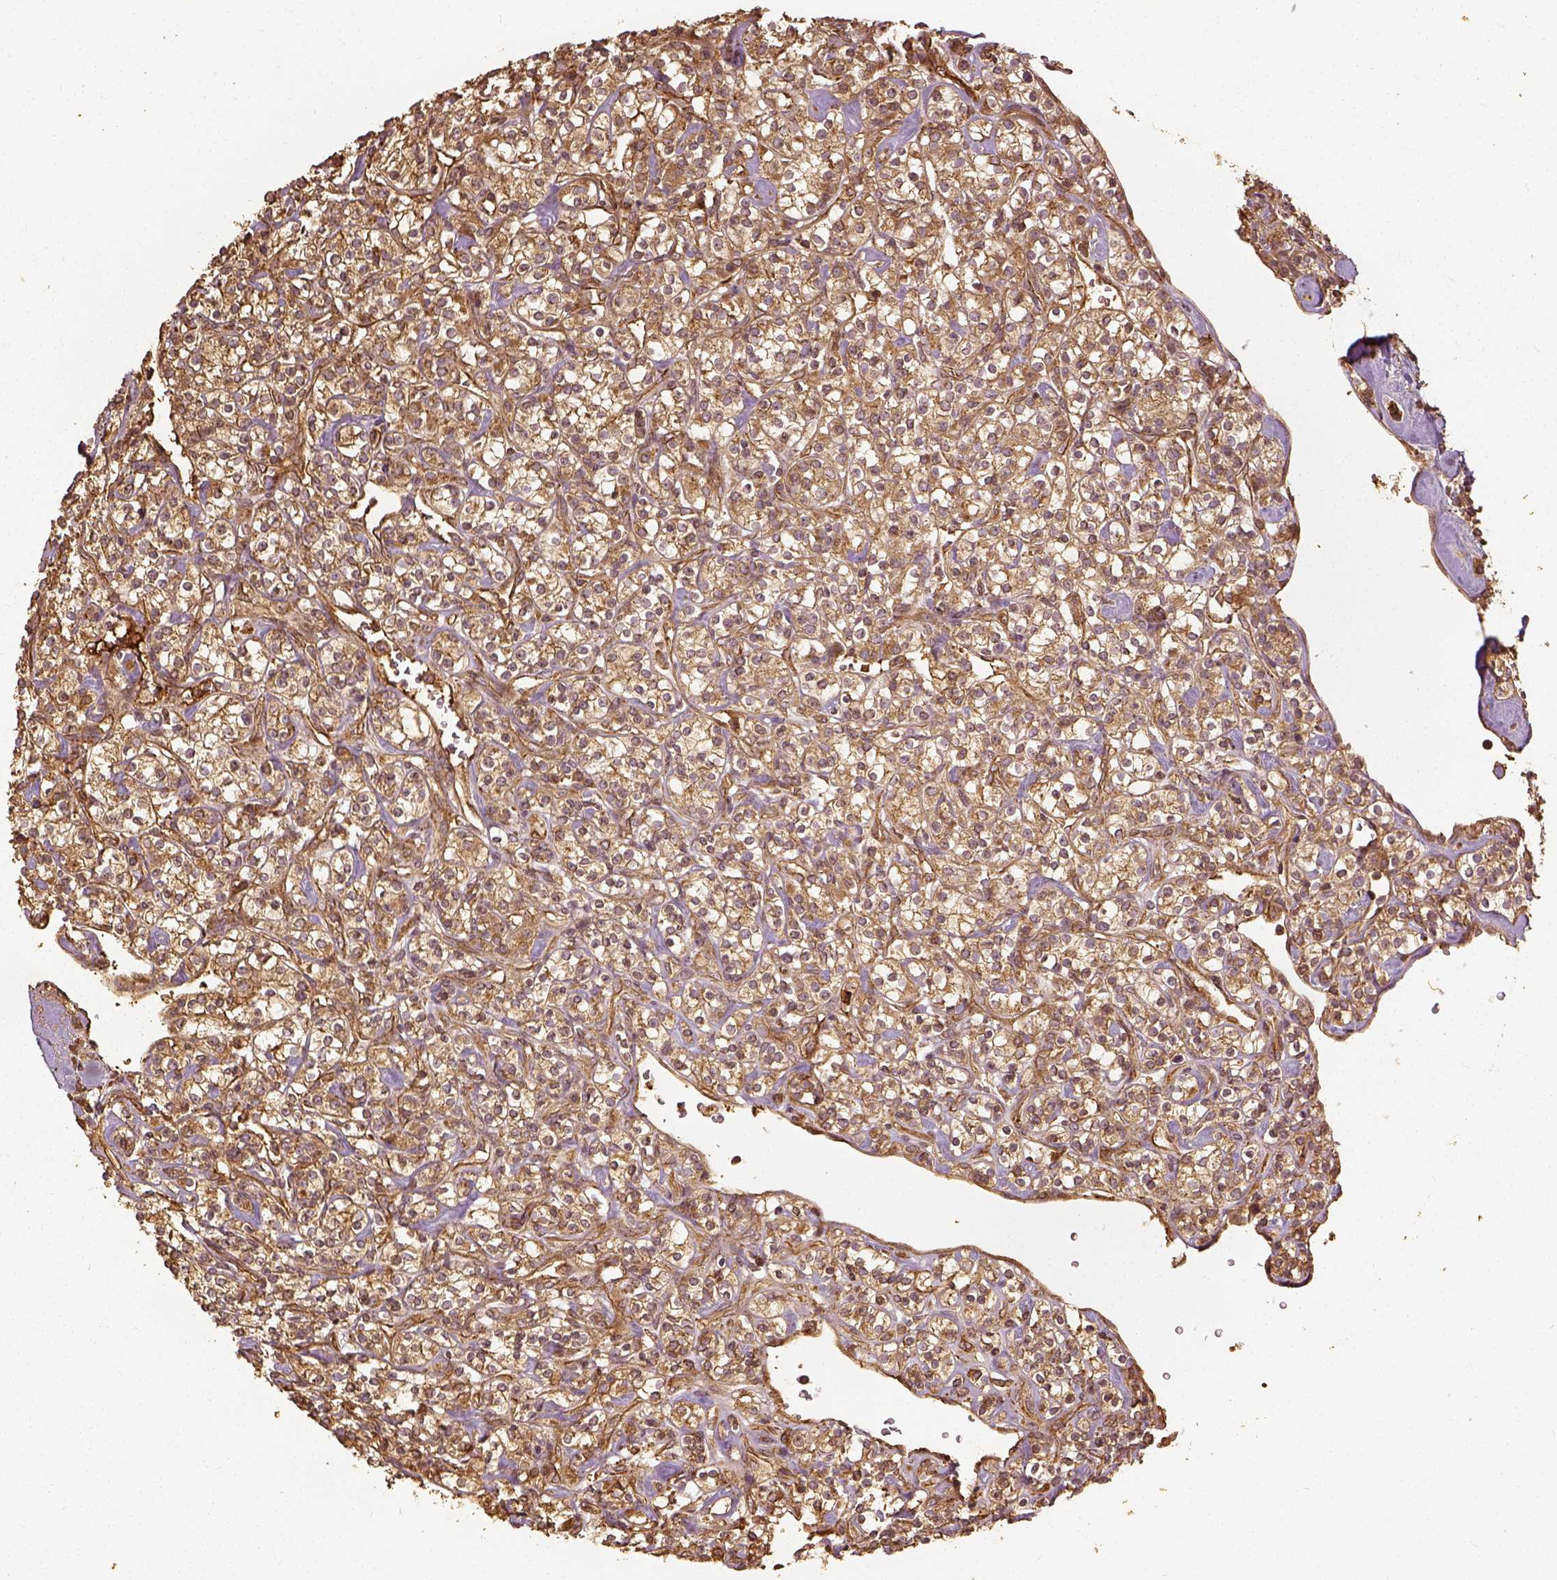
{"staining": {"intensity": "moderate", "quantity": ">75%", "location": "cytoplasmic/membranous"}, "tissue": "renal cancer", "cell_type": "Tumor cells", "image_type": "cancer", "snomed": [{"axis": "morphology", "description": "Adenocarcinoma, NOS"}, {"axis": "topography", "description": "Kidney"}], "caption": "Approximately >75% of tumor cells in renal cancer (adenocarcinoma) show moderate cytoplasmic/membranous protein staining as visualized by brown immunohistochemical staining.", "gene": "VEGFA", "patient": {"sex": "male", "age": 77}}